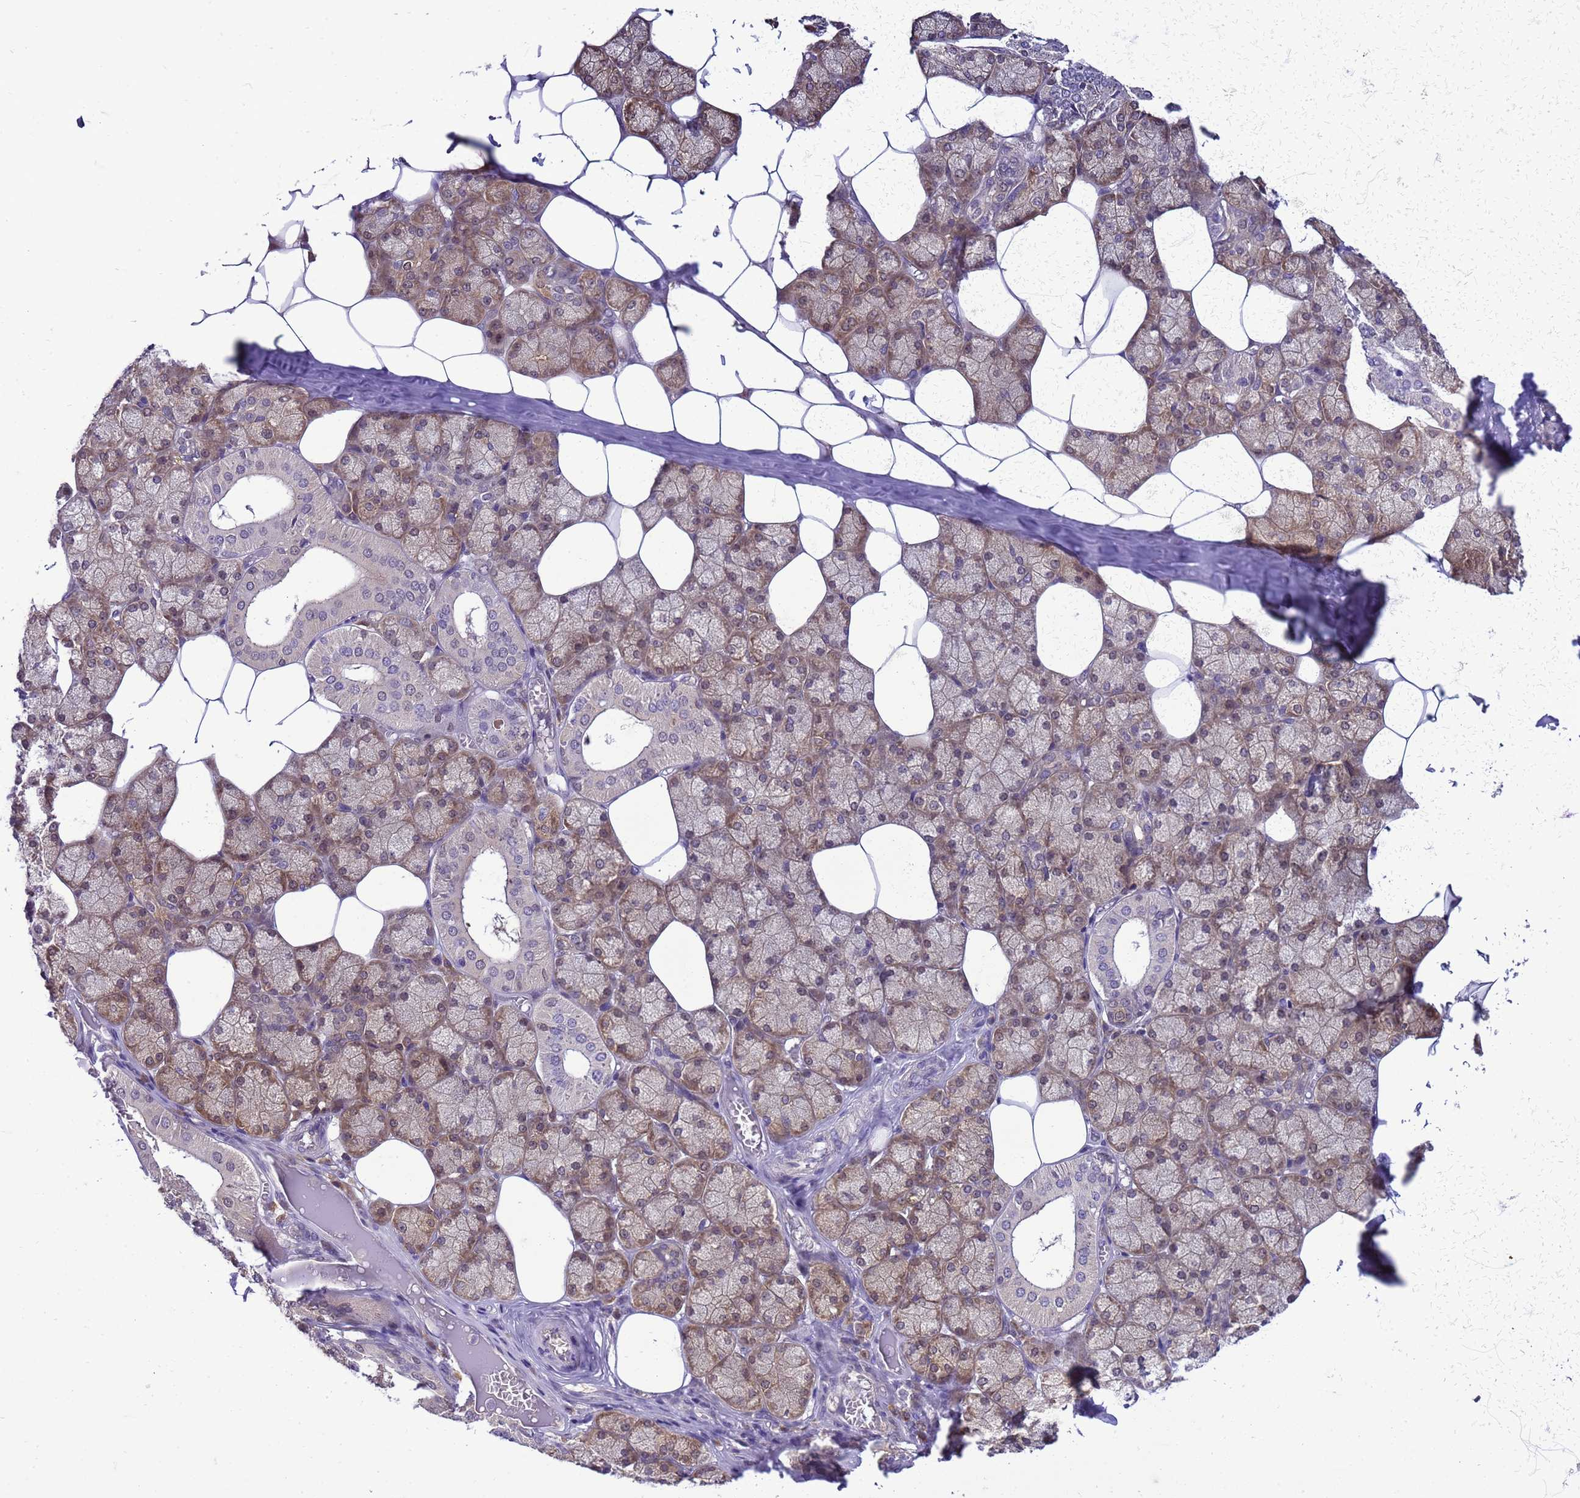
{"staining": {"intensity": "moderate", "quantity": "25%-75%", "location": "cytoplasmic/membranous"}, "tissue": "salivary gland", "cell_type": "Glandular cells", "image_type": "normal", "snomed": [{"axis": "morphology", "description": "Normal tissue, NOS"}, {"axis": "topography", "description": "Salivary gland"}], "caption": "About 25%-75% of glandular cells in unremarkable human salivary gland show moderate cytoplasmic/membranous protein positivity as visualized by brown immunohistochemical staining.", "gene": "DDI2", "patient": {"sex": "male", "age": 62}}